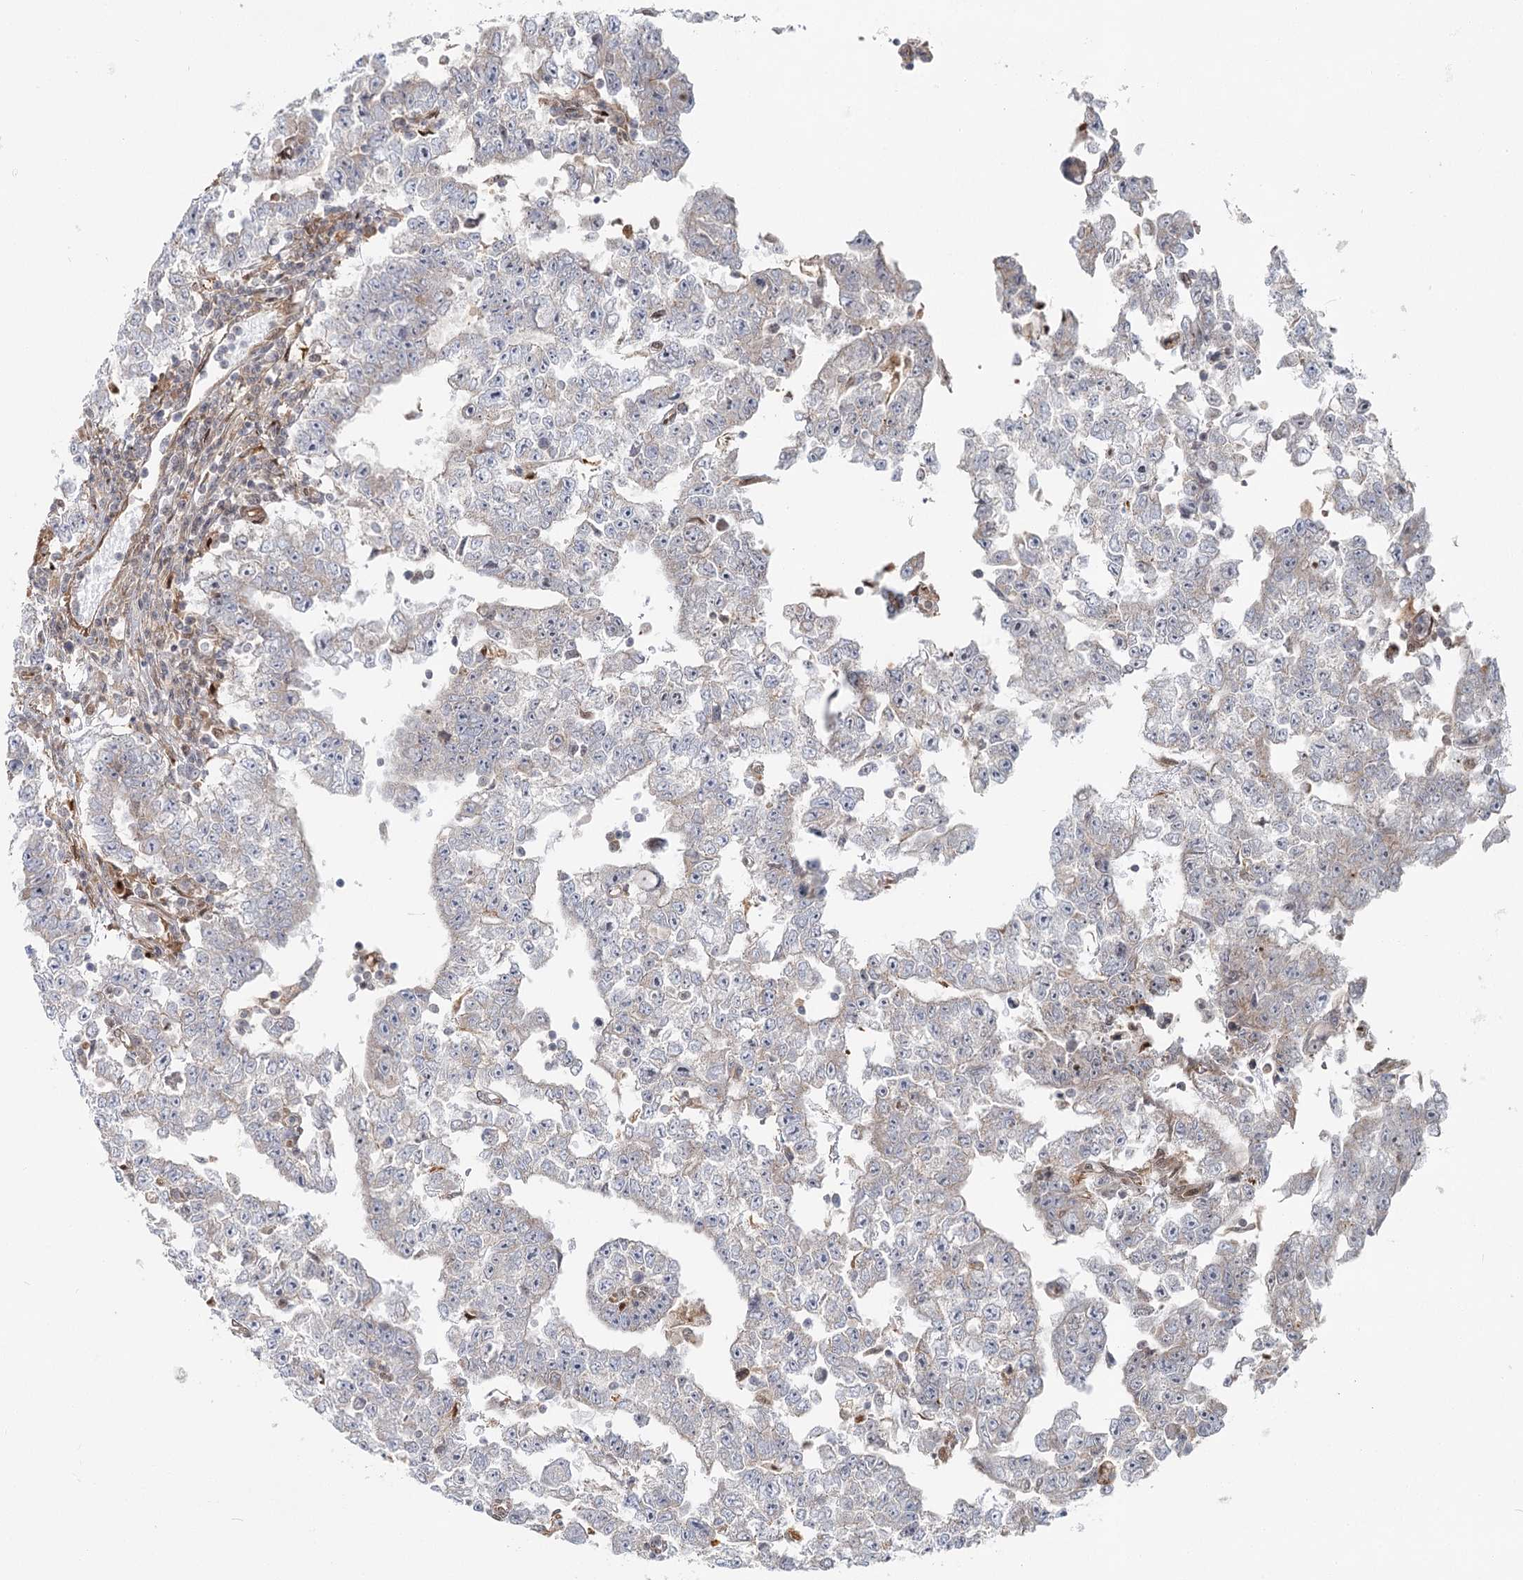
{"staining": {"intensity": "weak", "quantity": "<25%", "location": "cytoplasmic/membranous"}, "tissue": "testis cancer", "cell_type": "Tumor cells", "image_type": "cancer", "snomed": [{"axis": "morphology", "description": "Carcinoma, Embryonal, NOS"}, {"axis": "topography", "description": "Testis"}], "caption": "This is an immunohistochemistry (IHC) image of human testis embryonal carcinoma. There is no positivity in tumor cells.", "gene": "THNSL1", "patient": {"sex": "male", "age": 25}}